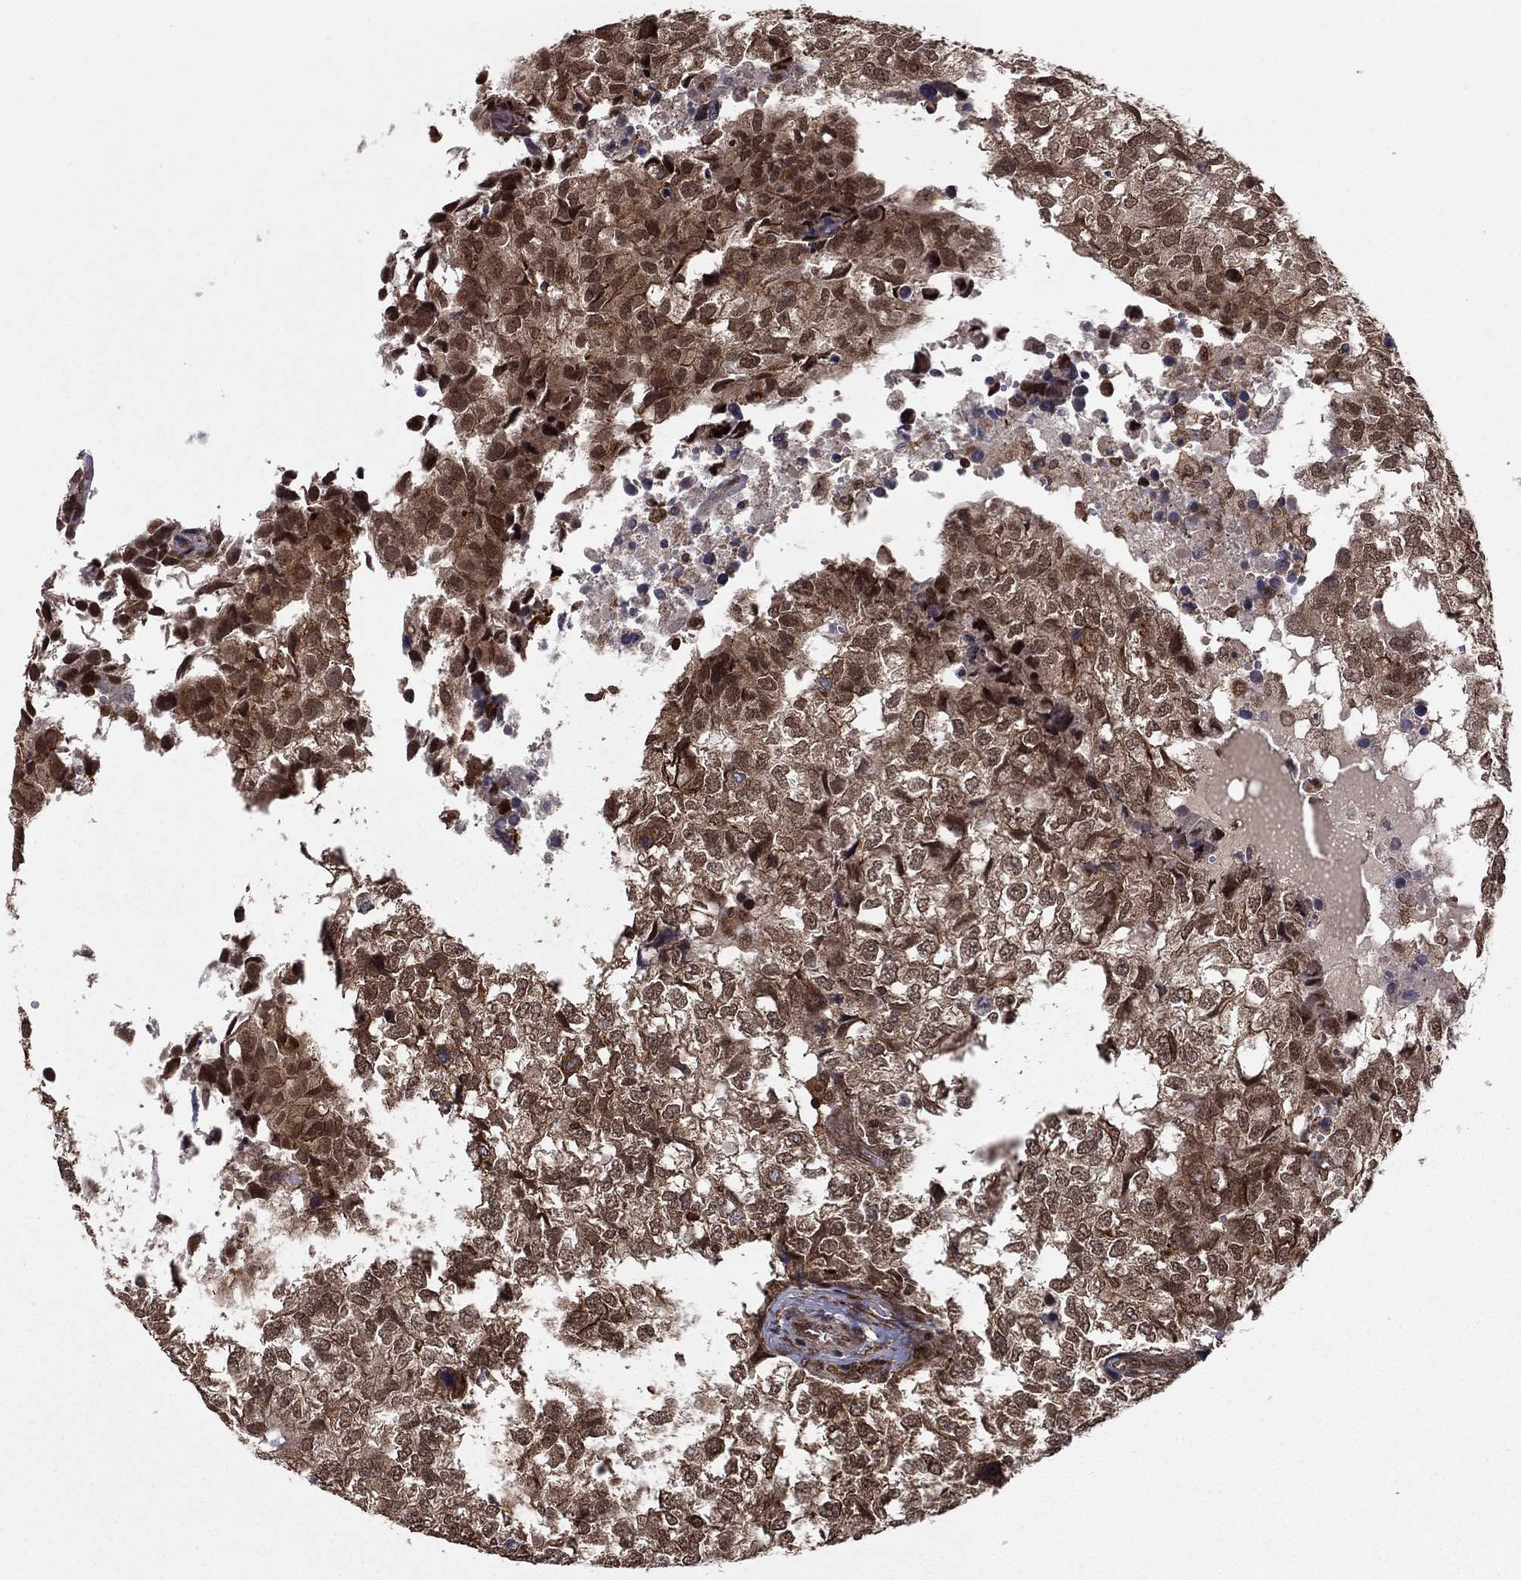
{"staining": {"intensity": "moderate", "quantity": "<25%", "location": "cytoplasmic/membranous,nuclear"}, "tissue": "breast cancer", "cell_type": "Tumor cells", "image_type": "cancer", "snomed": [{"axis": "morphology", "description": "Duct carcinoma"}, {"axis": "topography", "description": "Breast"}], "caption": "There is low levels of moderate cytoplasmic/membranous and nuclear expression in tumor cells of breast invasive ductal carcinoma, as demonstrated by immunohistochemical staining (brown color).", "gene": "SSX2IP", "patient": {"sex": "female", "age": 30}}